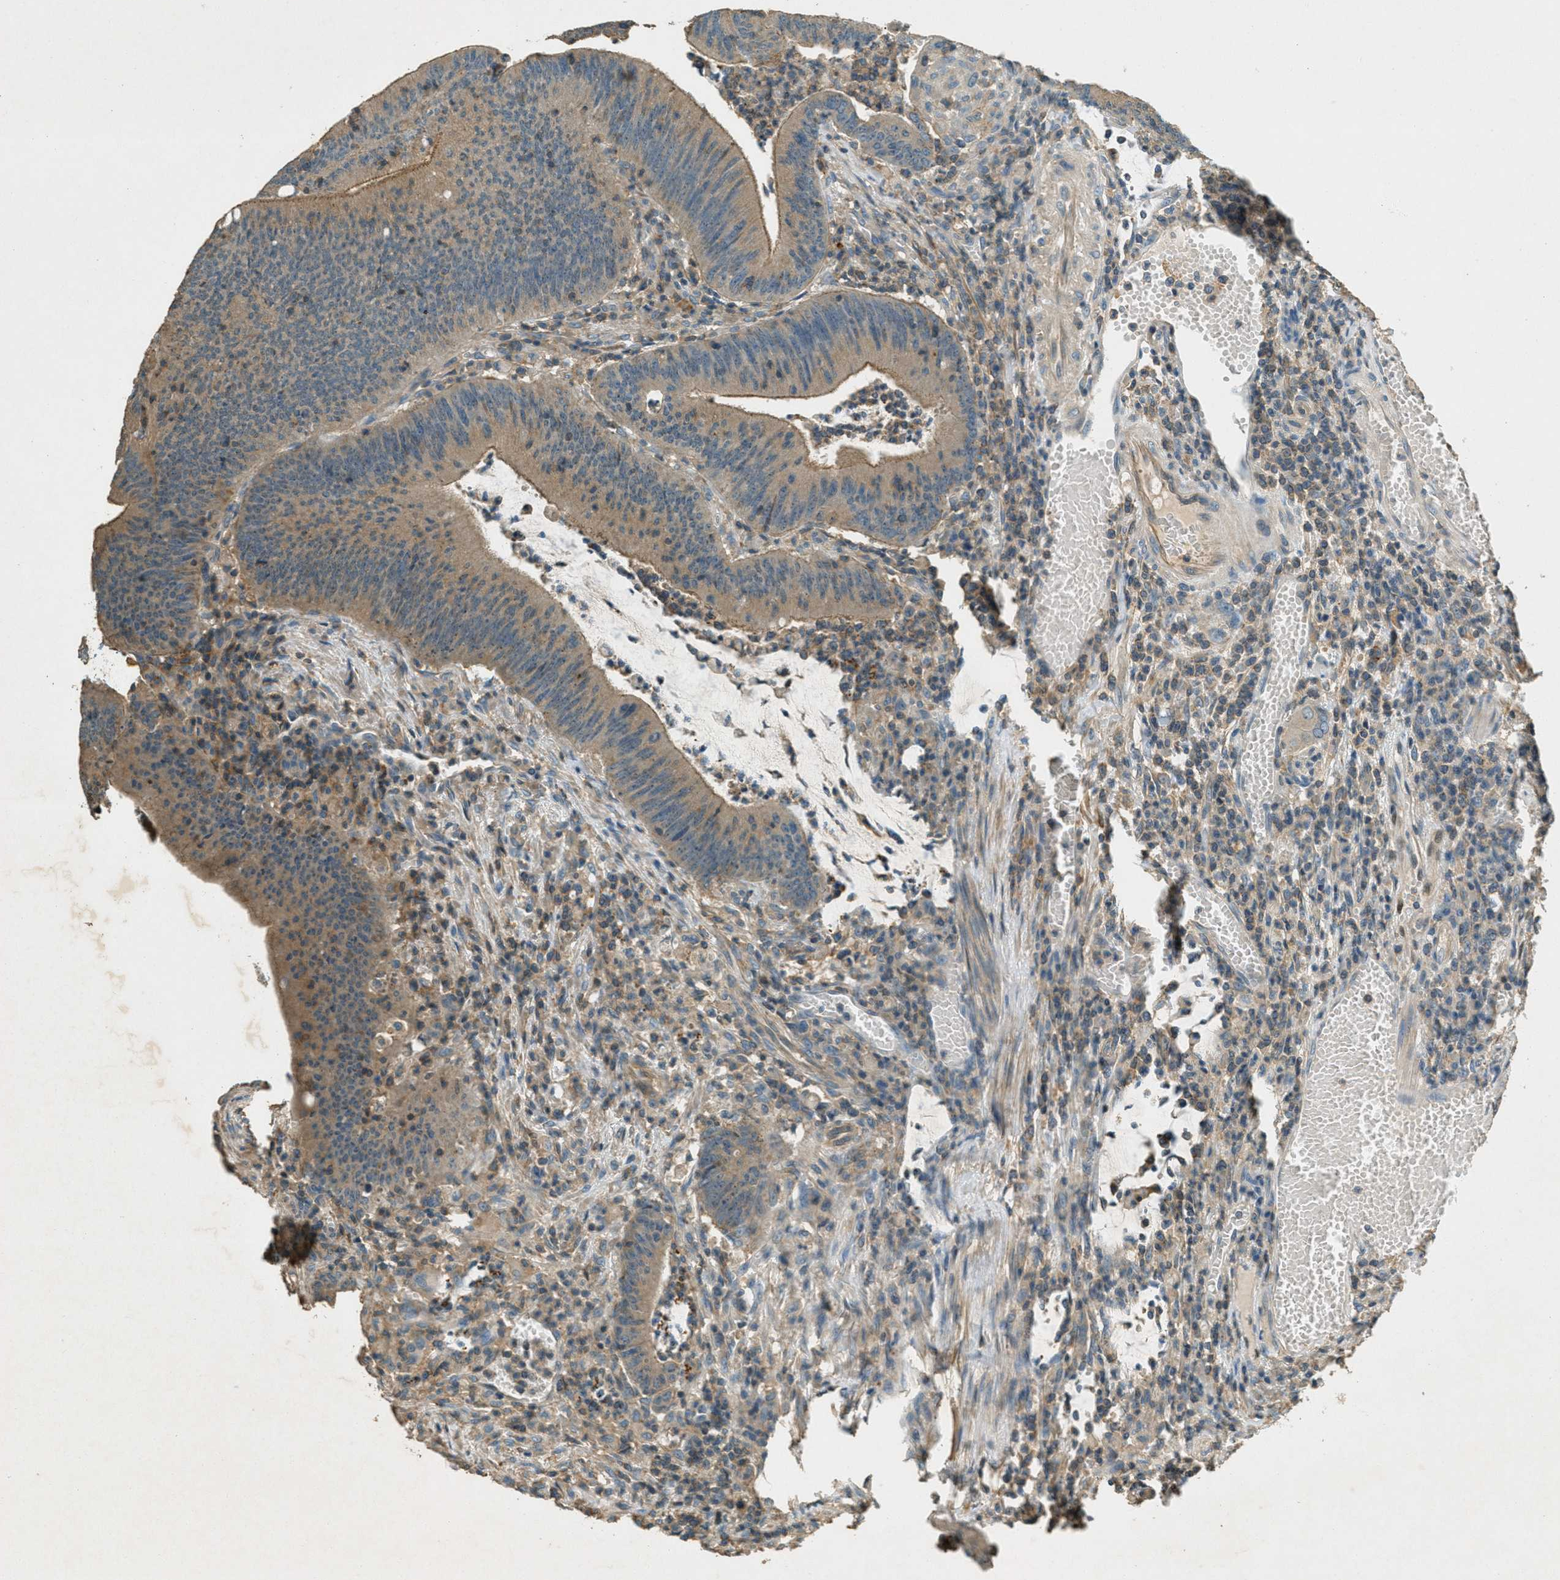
{"staining": {"intensity": "moderate", "quantity": ">75%", "location": "cytoplasmic/membranous"}, "tissue": "colorectal cancer", "cell_type": "Tumor cells", "image_type": "cancer", "snomed": [{"axis": "morphology", "description": "Normal tissue, NOS"}, {"axis": "morphology", "description": "Adenocarcinoma, NOS"}, {"axis": "topography", "description": "Rectum"}], "caption": "Protein staining of colorectal cancer (adenocarcinoma) tissue displays moderate cytoplasmic/membranous positivity in about >75% of tumor cells.", "gene": "NUDT4", "patient": {"sex": "female", "age": 66}}